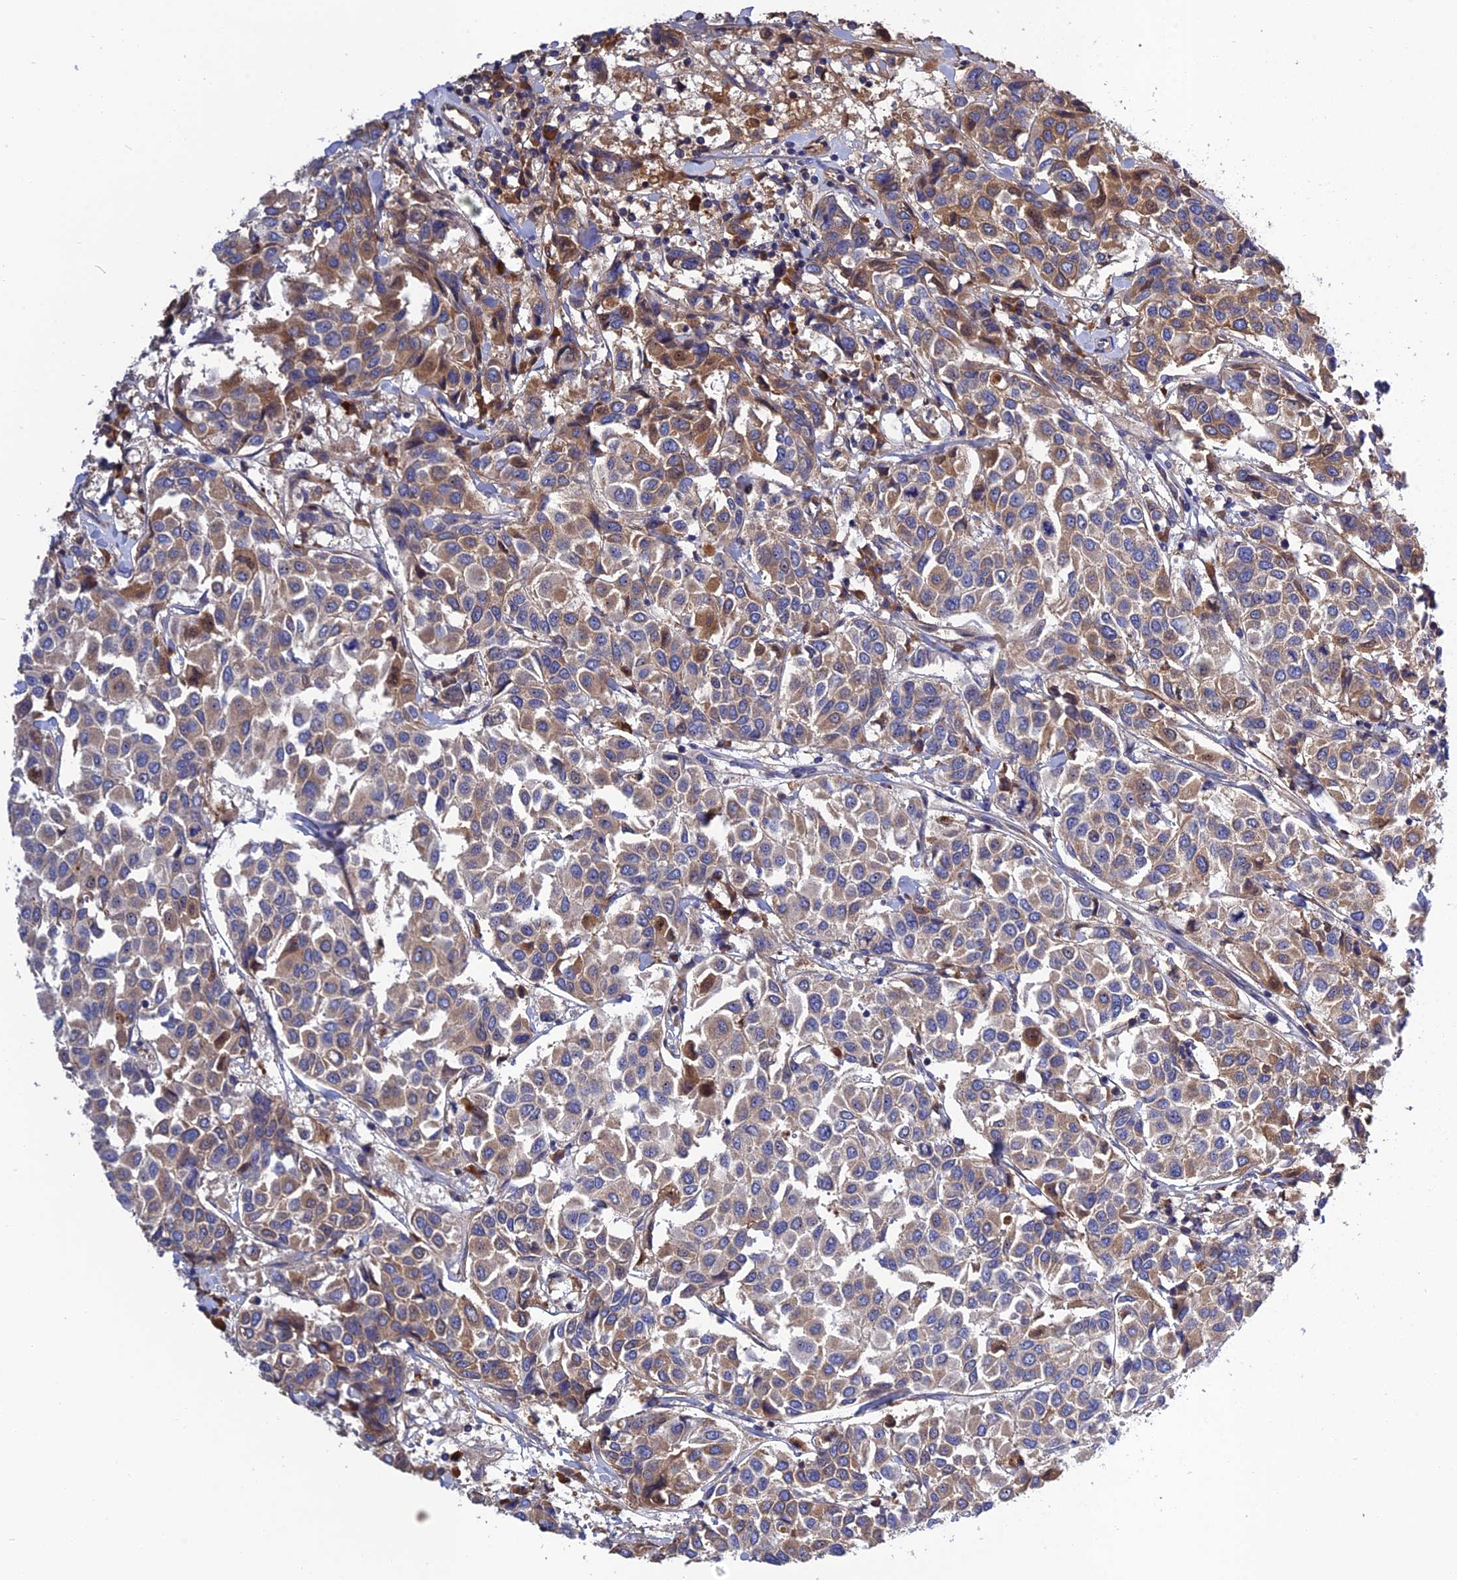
{"staining": {"intensity": "moderate", "quantity": "25%-75%", "location": "cytoplasmic/membranous"}, "tissue": "breast cancer", "cell_type": "Tumor cells", "image_type": "cancer", "snomed": [{"axis": "morphology", "description": "Duct carcinoma"}, {"axis": "topography", "description": "Breast"}], "caption": "About 25%-75% of tumor cells in human invasive ductal carcinoma (breast) reveal moderate cytoplasmic/membranous protein expression as visualized by brown immunohistochemical staining.", "gene": "CRACD", "patient": {"sex": "female", "age": 55}}